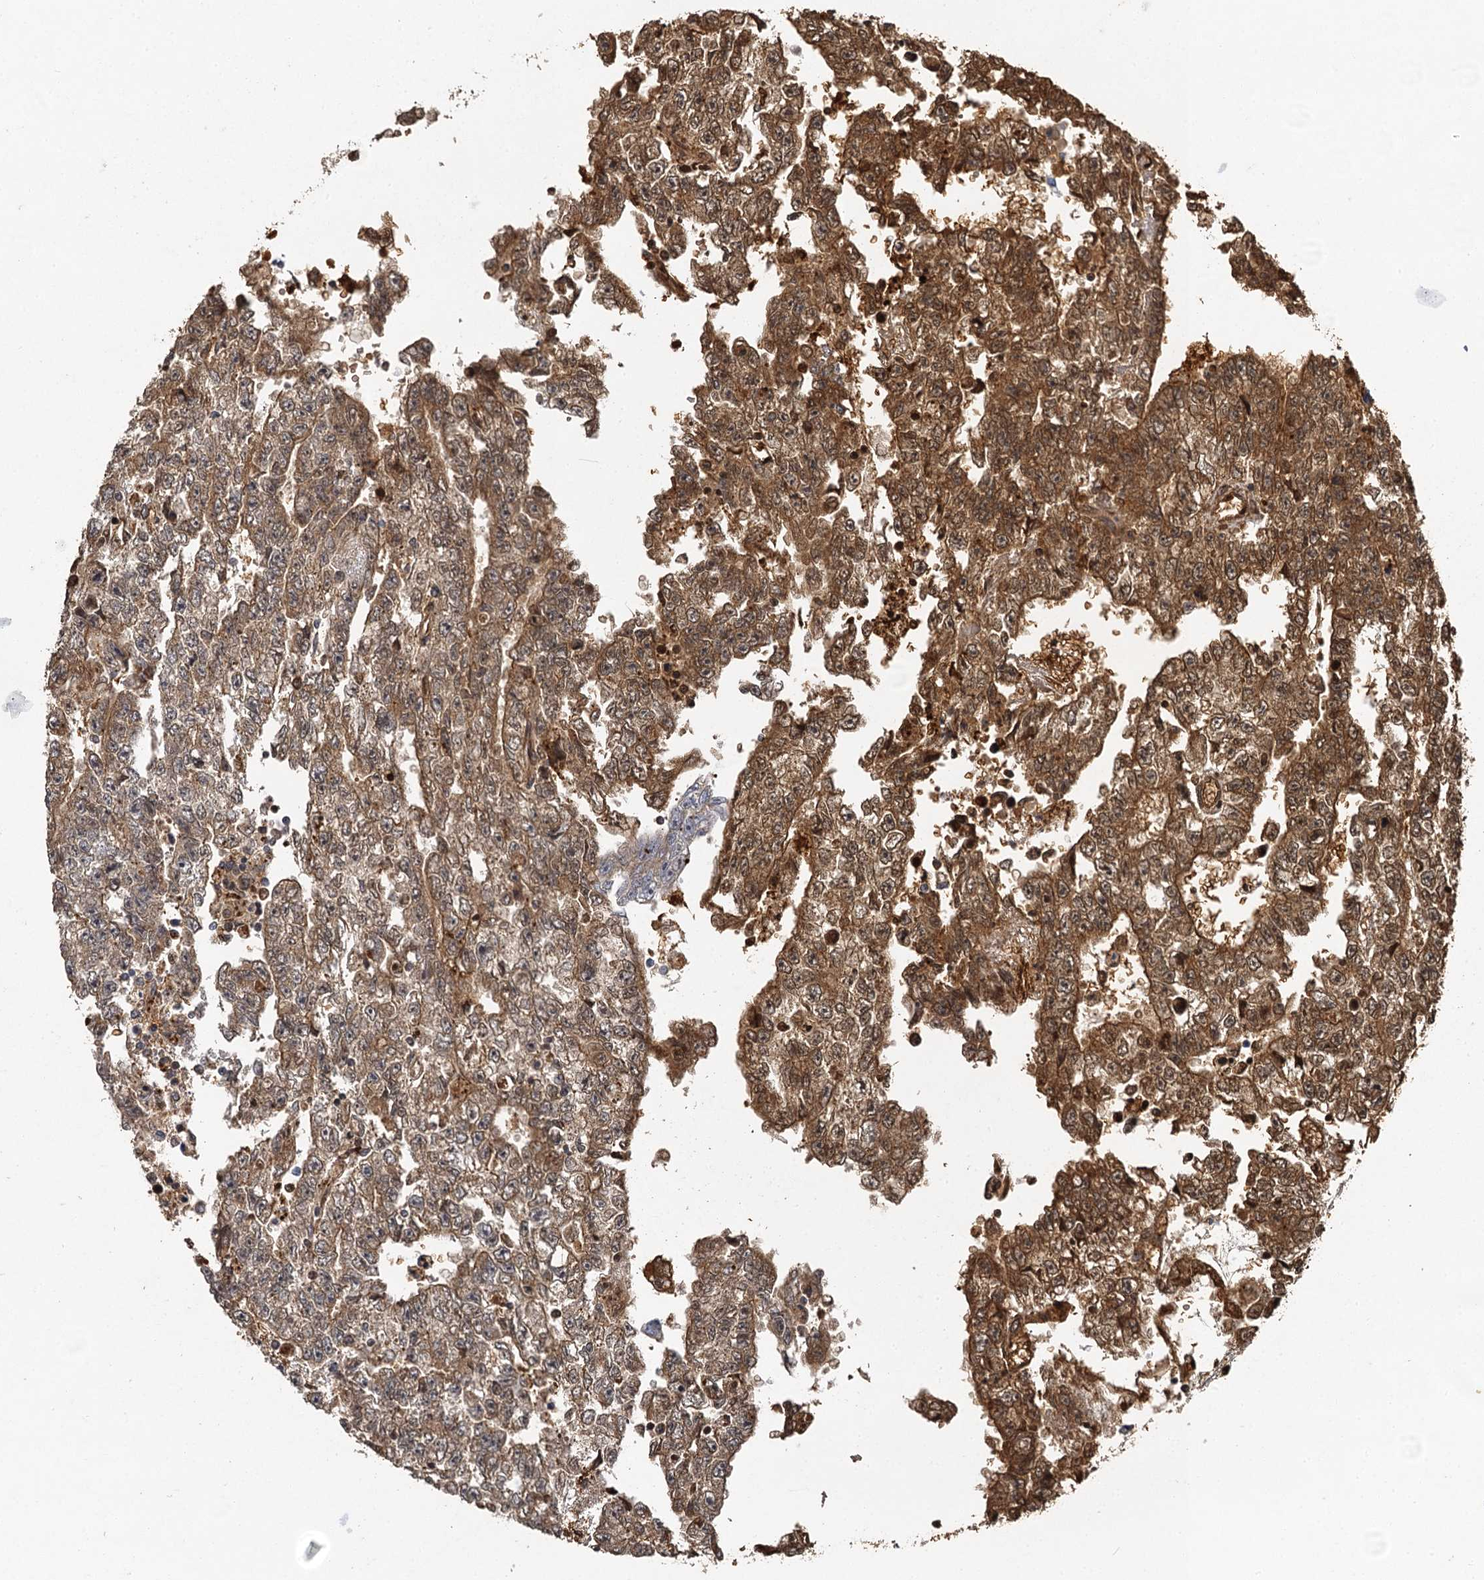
{"staining": {"intensity": "moderate", "quantity": "25%-75%", "location": "cytoplasmic/membranous,nuclear"}, "tissue": "testis cancer", "cell_type": "Tumor cells", "image_type": "cancer", "snomed": [{"axis": "morphology", "description": "Carcinoma, Embryonal, NOS"}, {"axis": "topography", "description": "Testis"}], "caption": "Human testis embryonal carcinoma stained for a protein (brown) demonstrates moderate cytoplasmic/membranous and nuclear positive staining in about 25%-75% of tumor cells.", "gene": "BCS1L", "patient": {"sex": "male", "age": 25}}